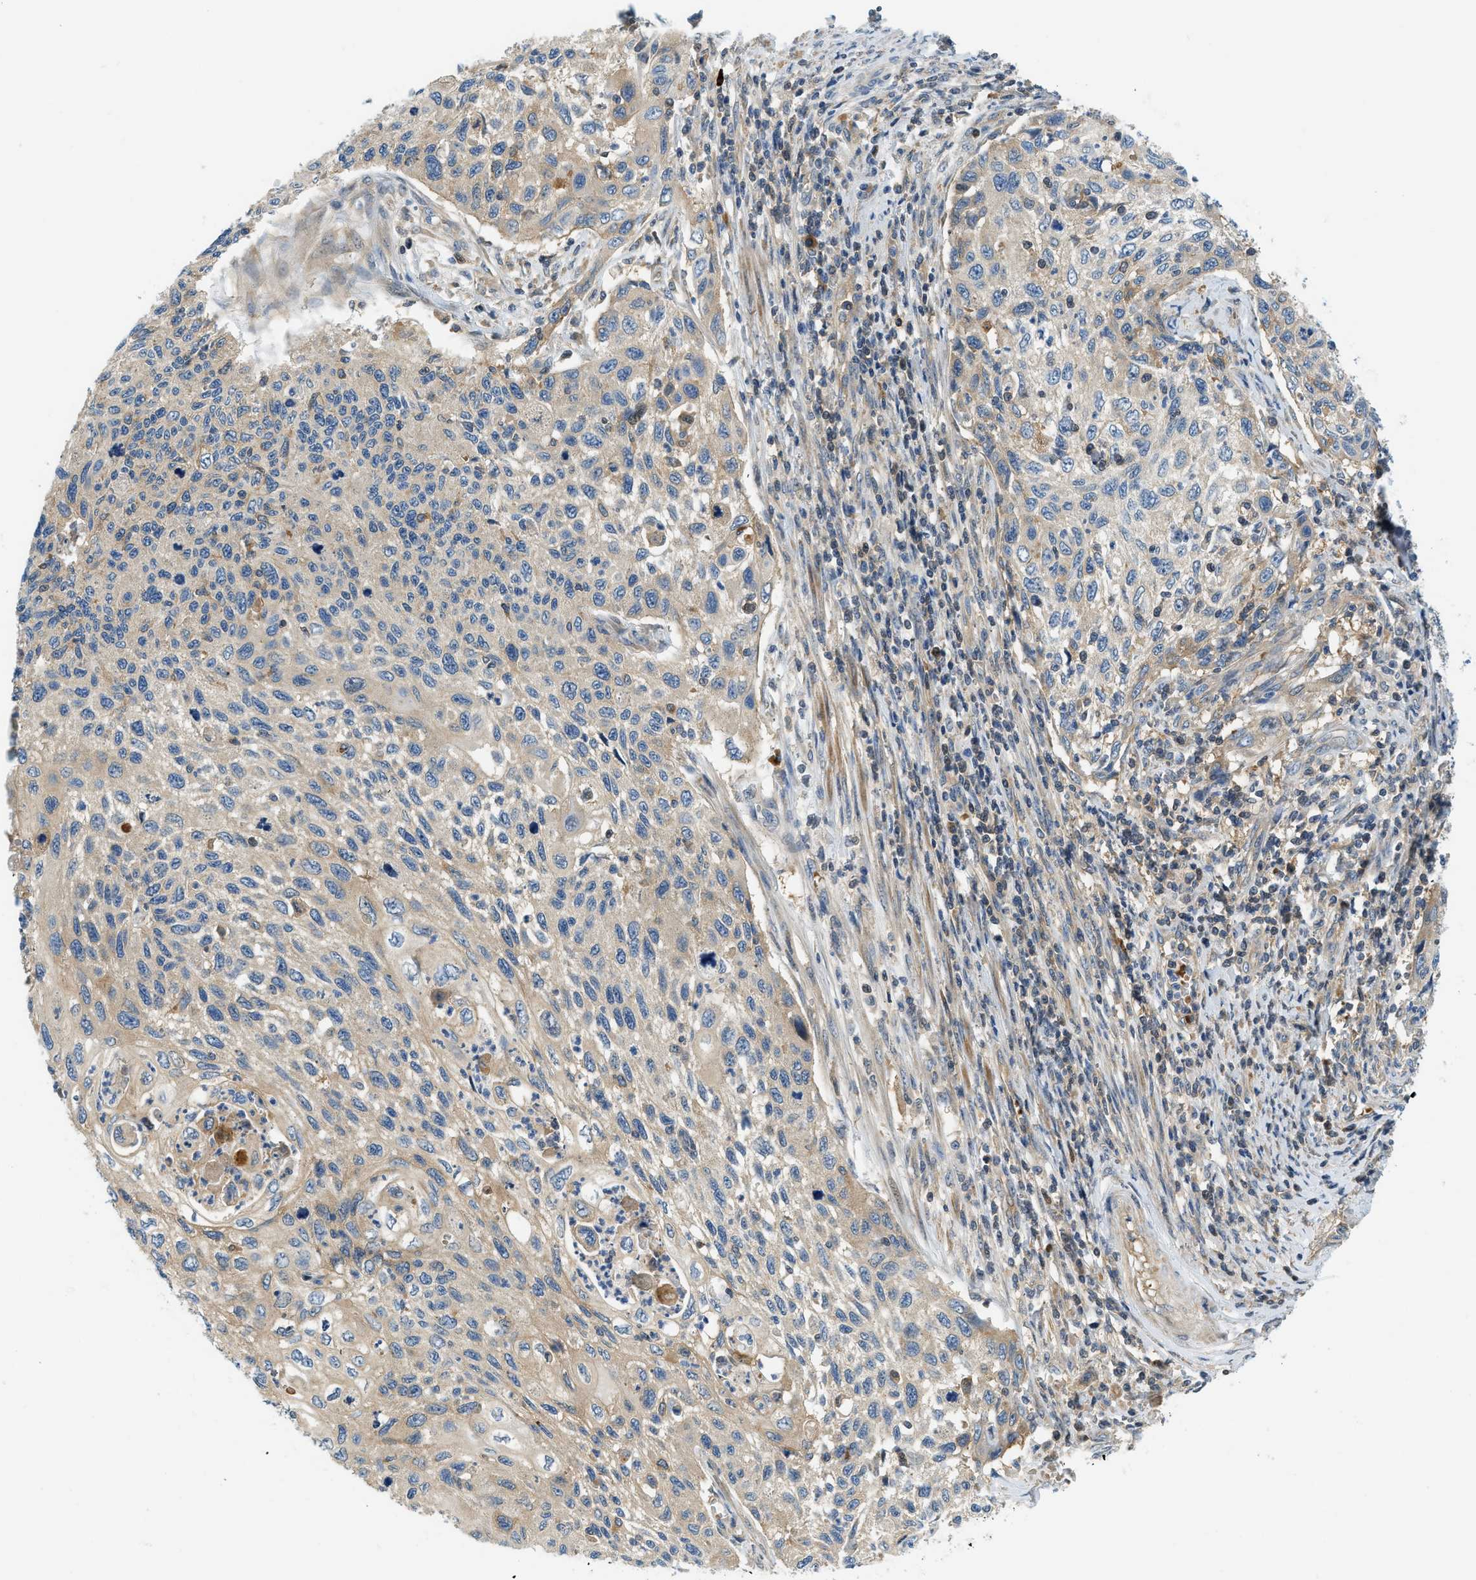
{"staining": {"intensity": "weak", "quantity": "25%-75%", "location": "cytoplasmic/membranous"}, "tissue": "cervical cancer", "cell_type": "Tumor cells", "image_type": "cancer", "snomed": [{"axis": "morphology", "description": "Squamous cell carcinoma, NOS"}, {"axis": "topography", "description": "Cervix"}], "caption": "Immunohistochemistry (IHC) (DAB) staining of human cervical cancer (squamous cell carcinoma) exhibits weak cytoplasmic/membranous protein staining in about 25%-75% of tumor cells. (DAB (3,3'-diaminobenzidine) IHC, brown staining for protein, blue staining for nuclei).", "gene": "KCNK1", "patient": {"sex": "female", "age": 70}}